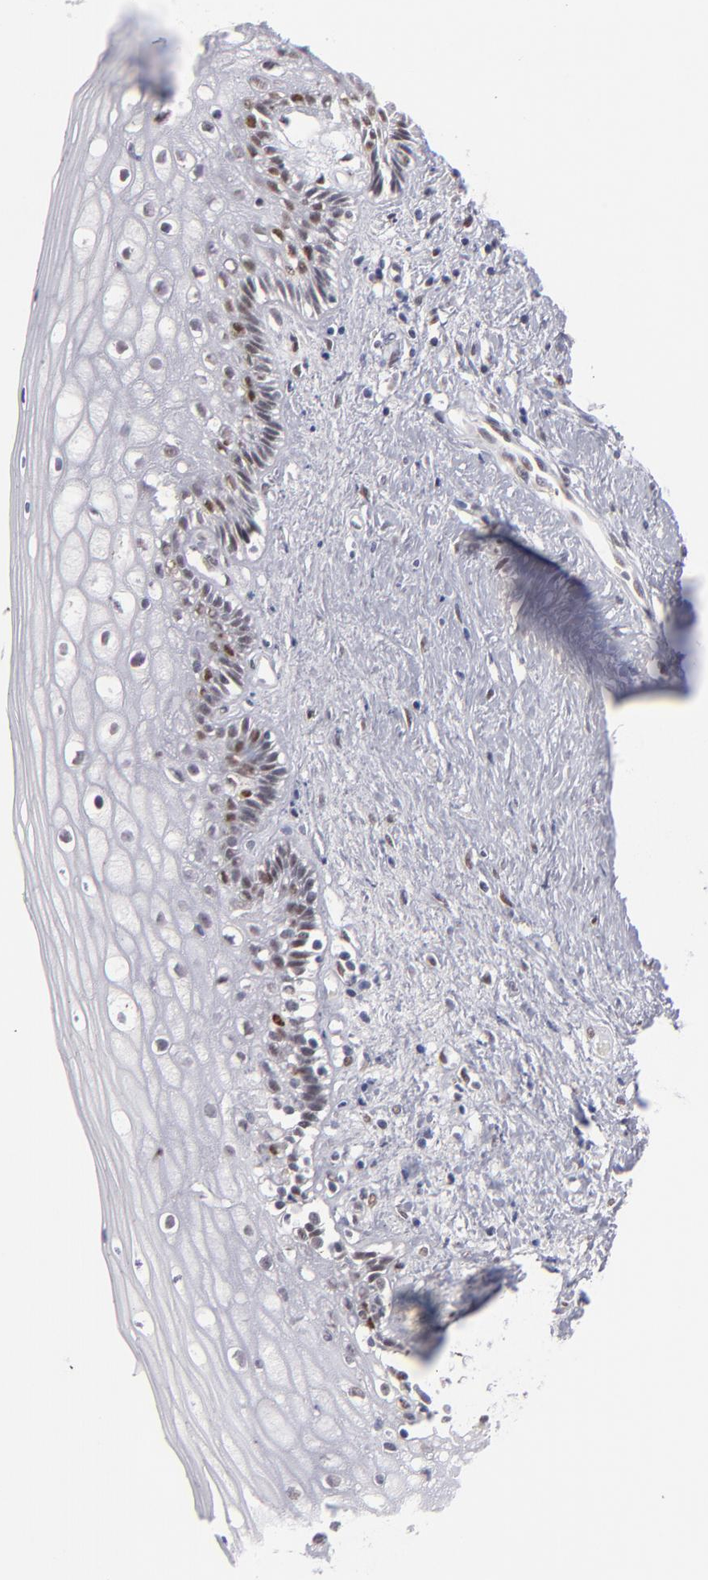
{"staining": {"intensity": "moderate", "quantity": "<25%", "location": "nuclear"}, "tissue": "vagina", "cell_type": "Squamous epithelial cells", "image_type": "normal", "snomed": [{"axis": "morphology", "description": "Normal tissue, NOS"}, {"axis": "topography", "description": "Vagina"}], "caption": "Immunohistochemical staining of benign human vagina shows low levels of moderate nuclear positivity in approximately <25% of squamous epithelial cells. Nuclei are stained in blue.", "gene": "TFAP4", "patient": {"sex": "female", "age": 46}}